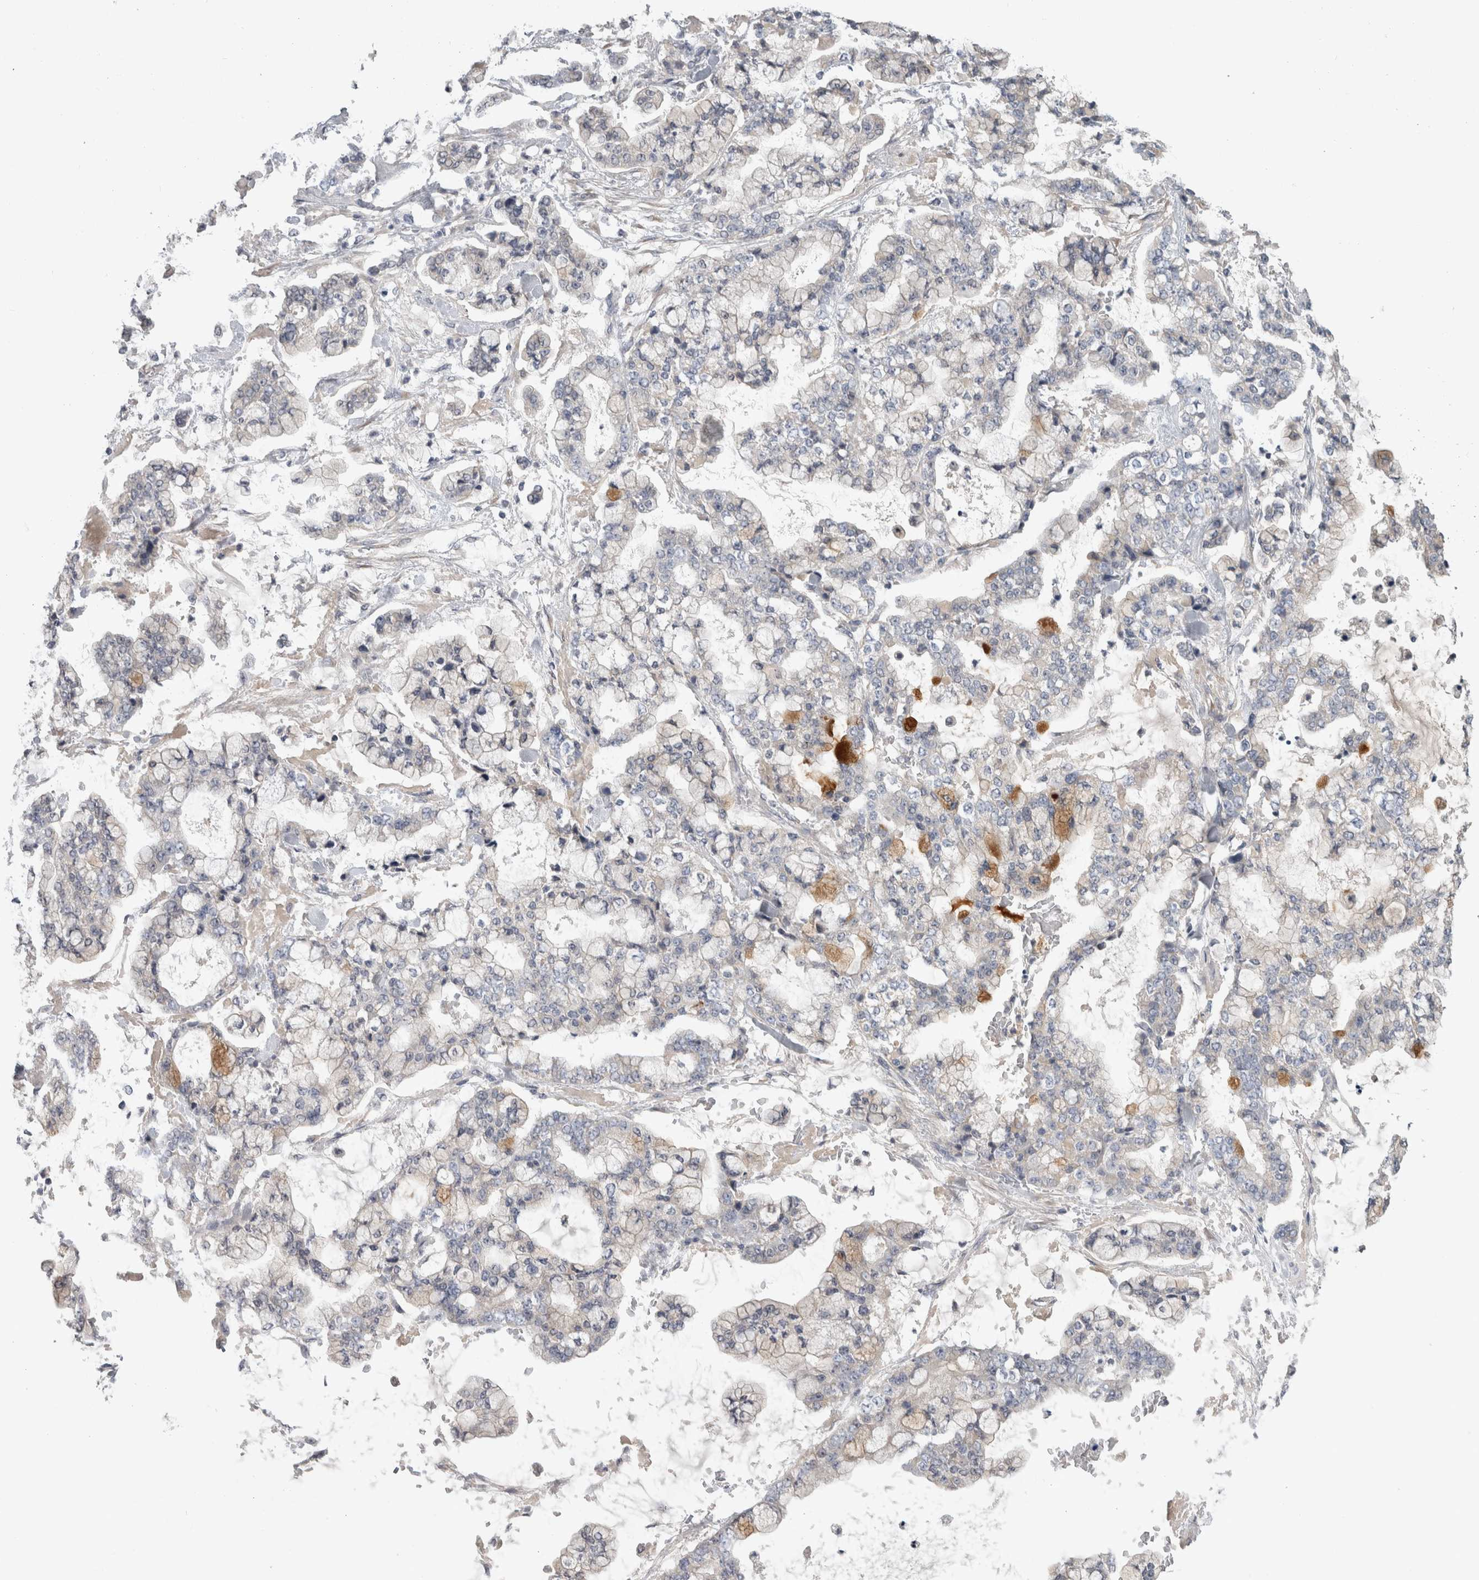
{"staining": {"intensity": "moderate", "quantity": "<25%", "location": "cytoplasmic/membranous"}, "tissue": "stomach cancer", "cell_type": "Tumor cells", "image_type": "cancer", "snomed": [{"axis": "morphology", "description": "Normal tissue, NOS"}, {"axis": "morphology", "description": "Adenocarcinoma, NOS"}, {"axis": "topography", "description": "Stomach, upper"}, {"axis": "topography", "description": "Stomach"}], "caption": "Stomach adenocarcinoma stained for a protein (brown) displays moderate cytoplasmic/membranous positive staining in about <25% of tumor cells.", "gene": "SLC22A11", "patient": {"sex": "male", "age": 76}}